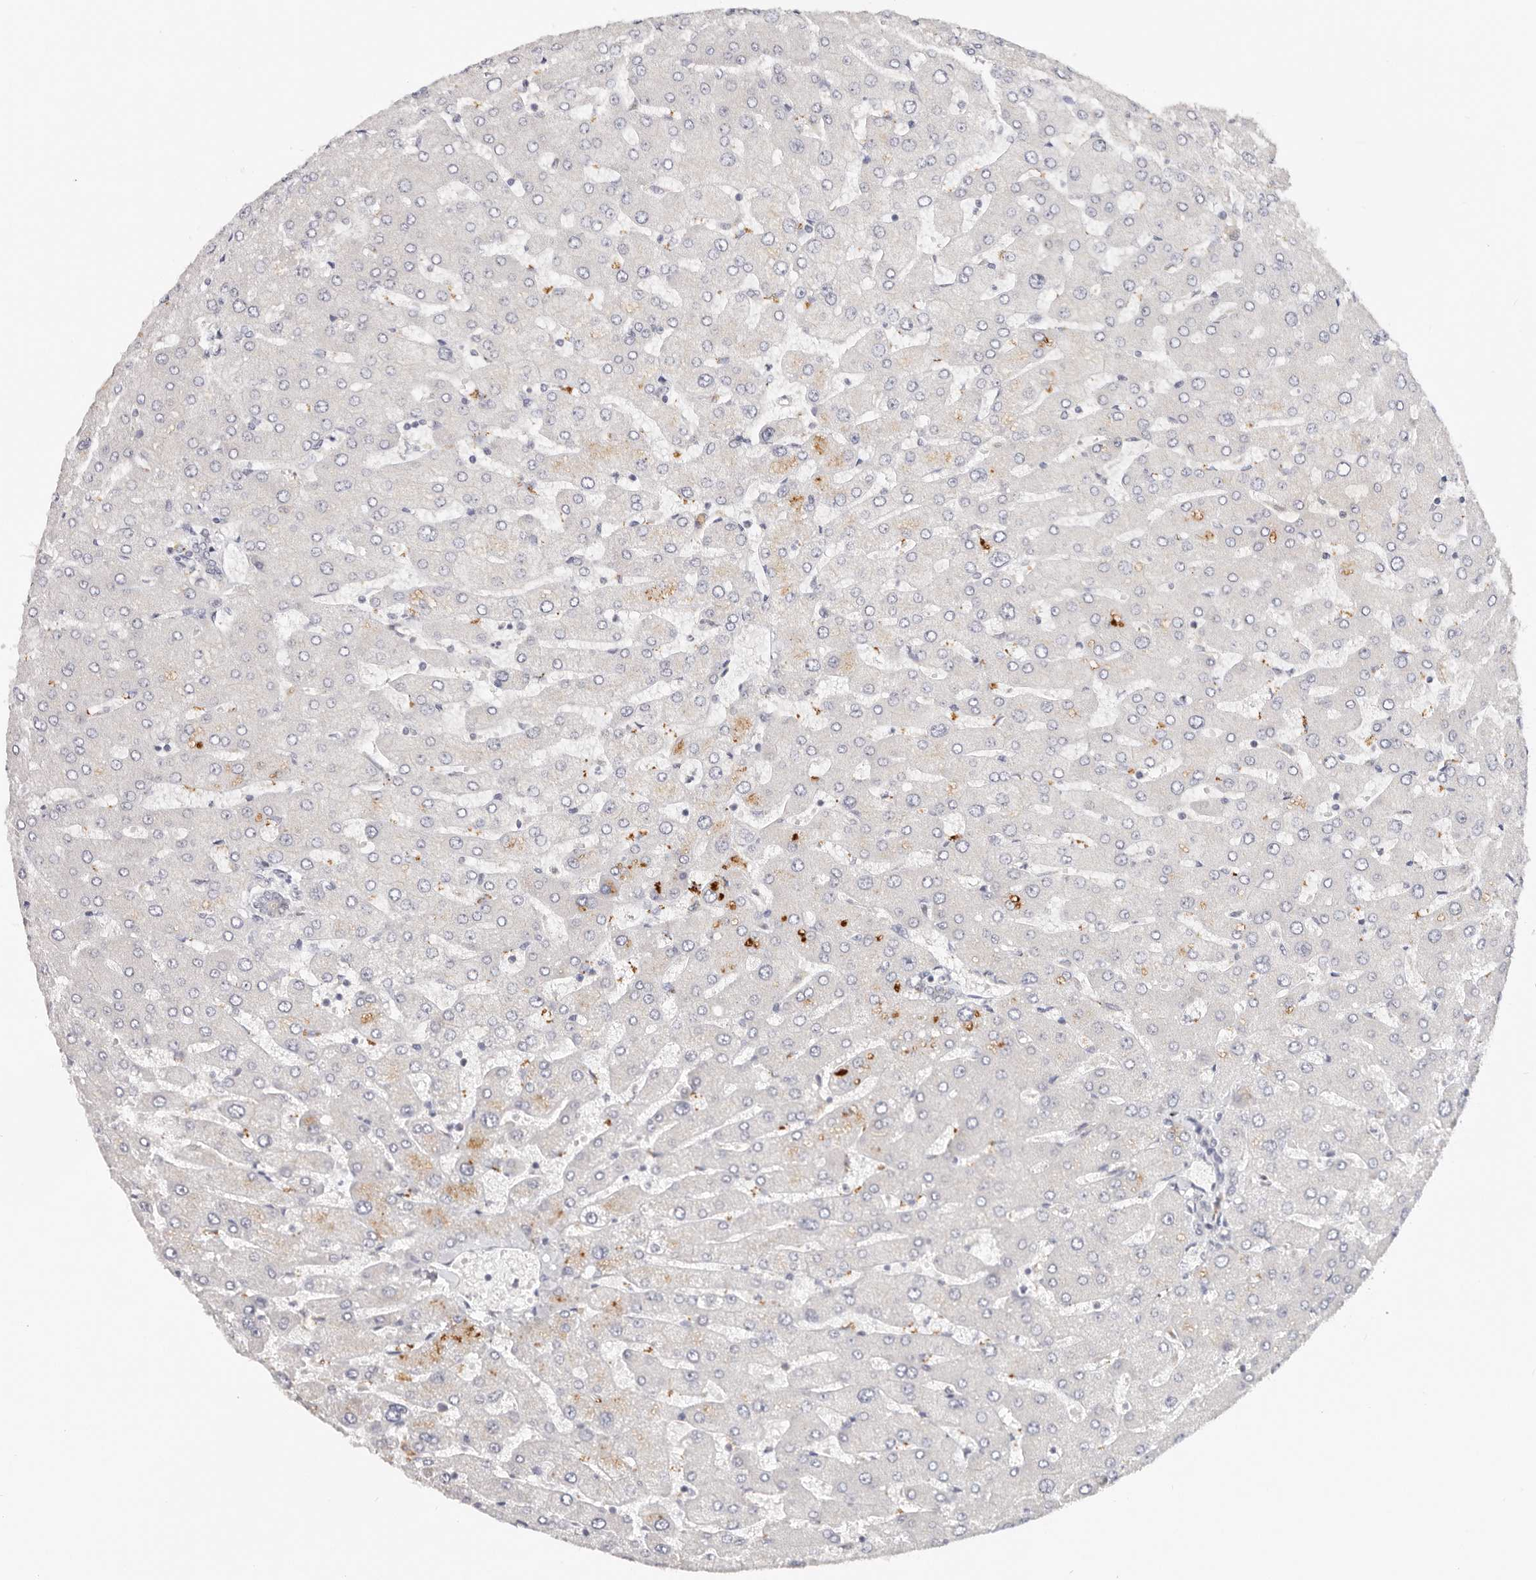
{"staining": {"intensity": "moderate", "quantity": "<25%", "location": "cytoplasmic/membranous"}, "tissue": "liver", "cell_type": "Cholangiocytes", "image_type": "normal", "snomed": [{"axis": "morphology", "description": "Normal tissue, NOS"}, {"axis": "topography", "description": "Liver"}], "caption": "Immunohistochemical staining of unremarkable liver demonstrates low levels of moderate cytoplasmic/membranous positivity in about <25% of cholangiocytes. The staining was performed using DAB (3,3'-diaminobenzidine), with brown indicating positive protein expression. Nuclei are stained blue with hematoxylin.", "gene": "VIPAS39", "patient": {"sex": "male", "age": 55}}